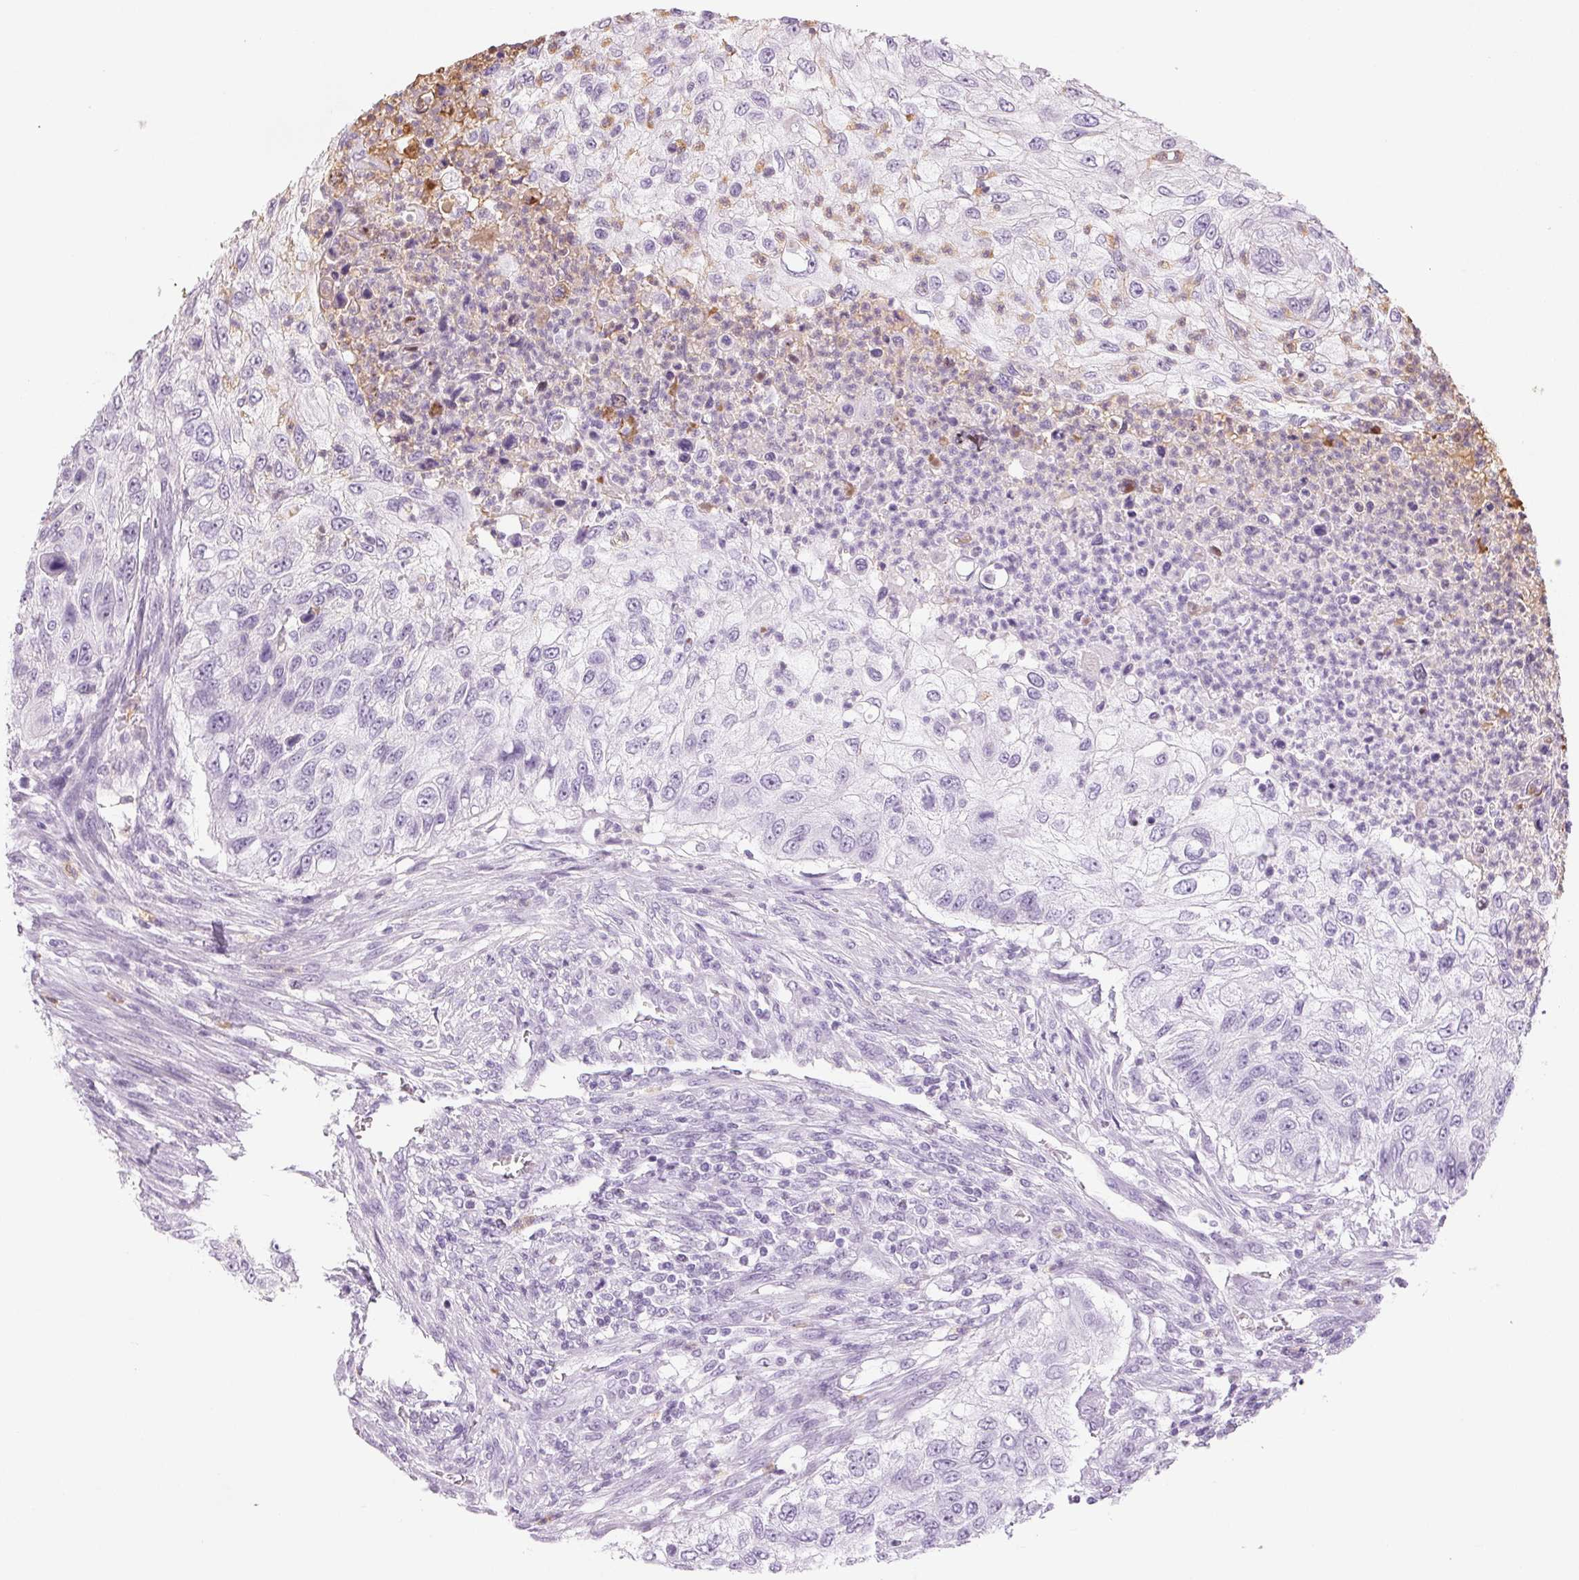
{"staining": {"intensity": "negative", "quantity": "none", "location": "none"}, "tissue": "urothelial cancer", "cell_type": "Tumor cells", "image_type": "cancer", "snomed": [{"axis": "morphology", "description": "Urothelial carcinoma, High grade"}, {"axis": "topography", "description": "Urinary bladder"}], "caption": "IHC micrograph of human urothelial cancer stained for a protein (brown), which demonstrates no positivity in tumor cells. (Stains: DAB immunohistochemistry (IHC) with hematoxylin counter stain, Microscopy: brightfield microscopy at high magnification).", "gene": "LTF", "patient": {"sex": "female", "age": 60}}